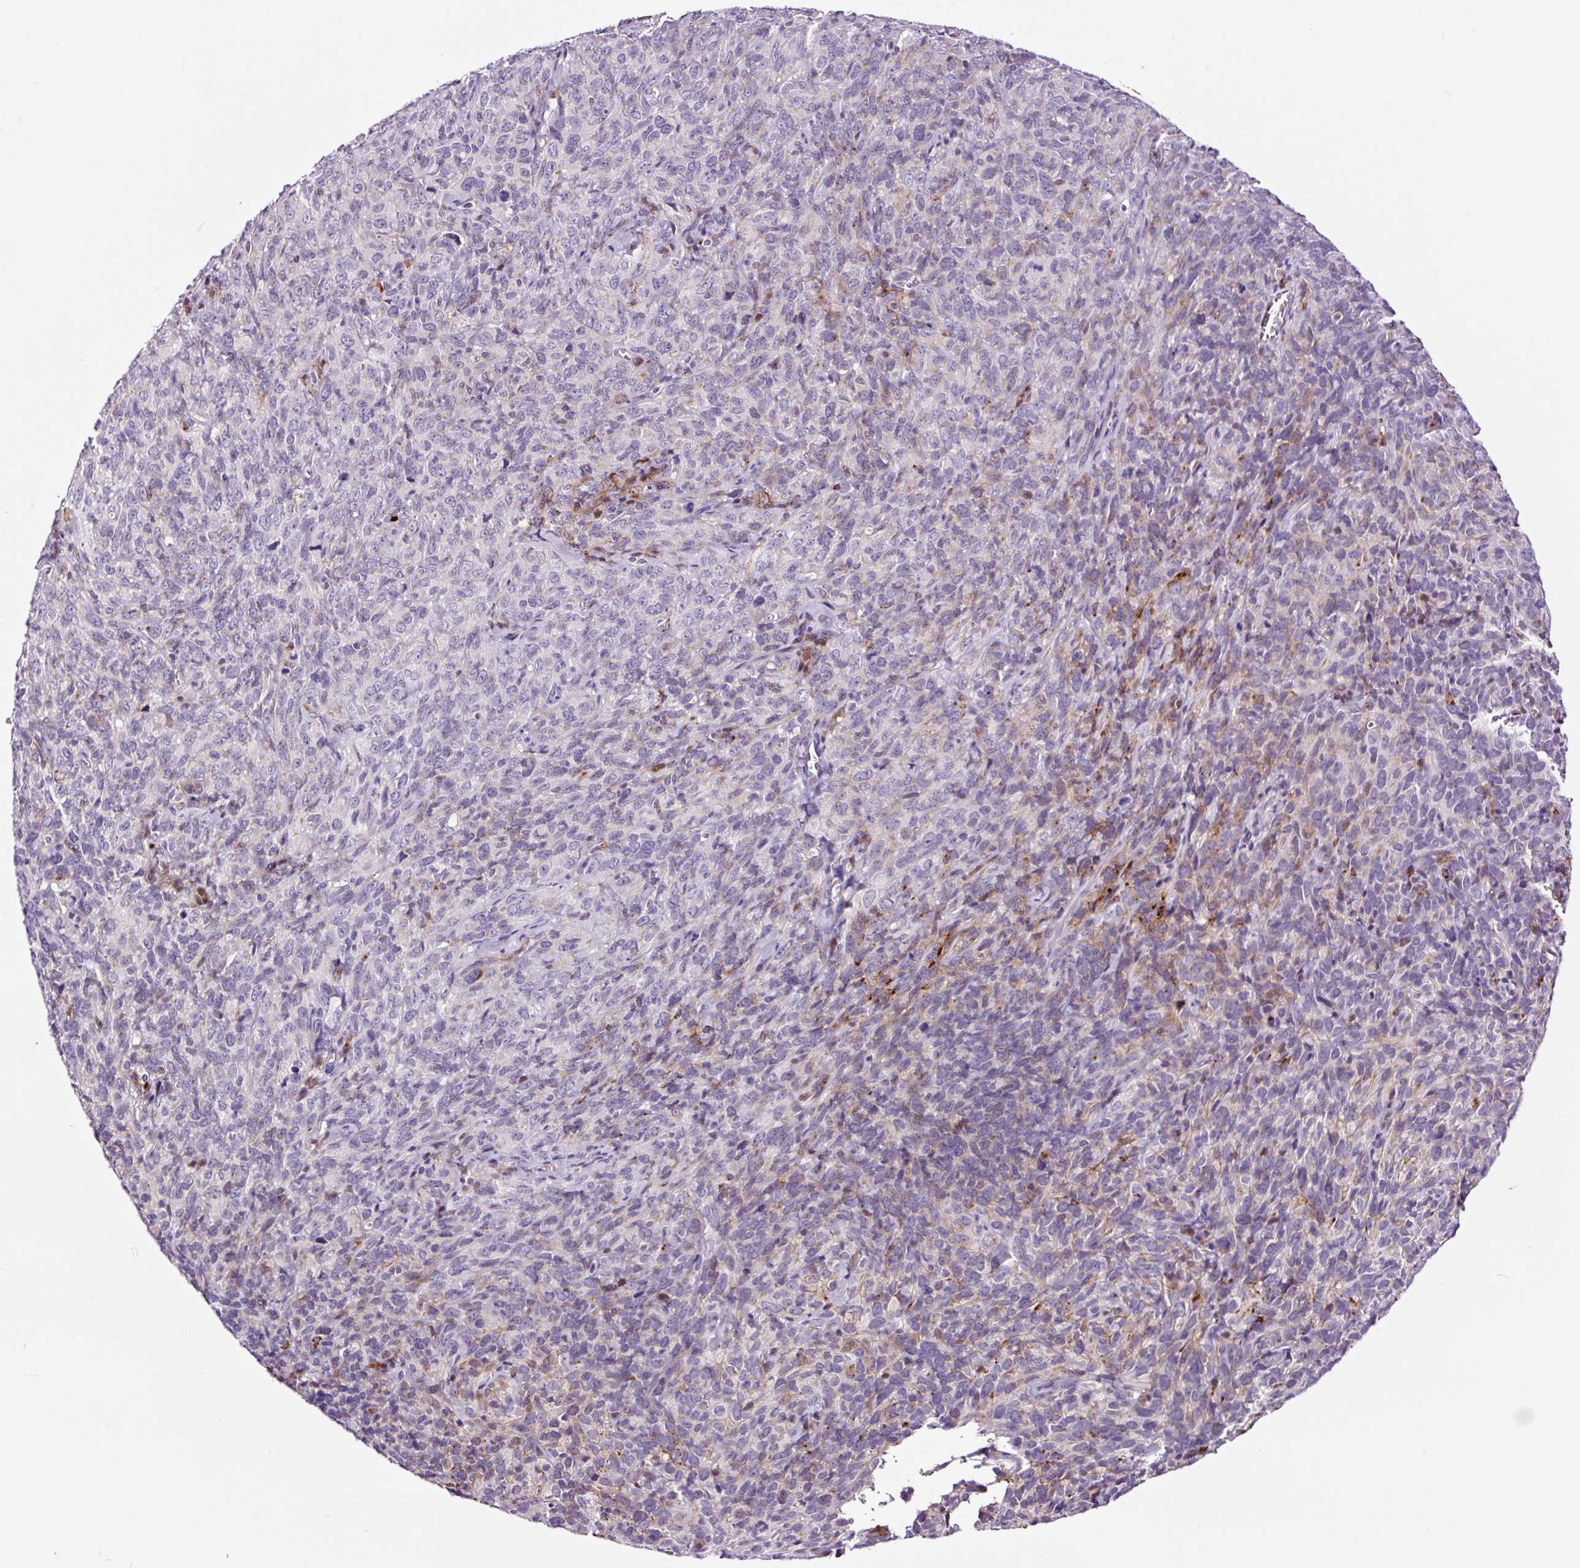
{"staining": {"intensity": "negative", "quantity": "none", "location": "none"}, "tissue": "cervical cancer", "cell_type": "Tumor cells", "image_type": "cancer", "snomed": [{"axis": "morphology", "description": "Squamous cell carcinoma, NOS"}, {"axis": "topography", "description": "Cervix"}], "caption": "Tumor cells are negative for protein expression in human cervical cancer (squamous cell carcinoma). (Brightfield microscopy of DAB IHC at high magnification).", "gene": "TAFA3", "patient": {"sex": "female", "age": 51}}